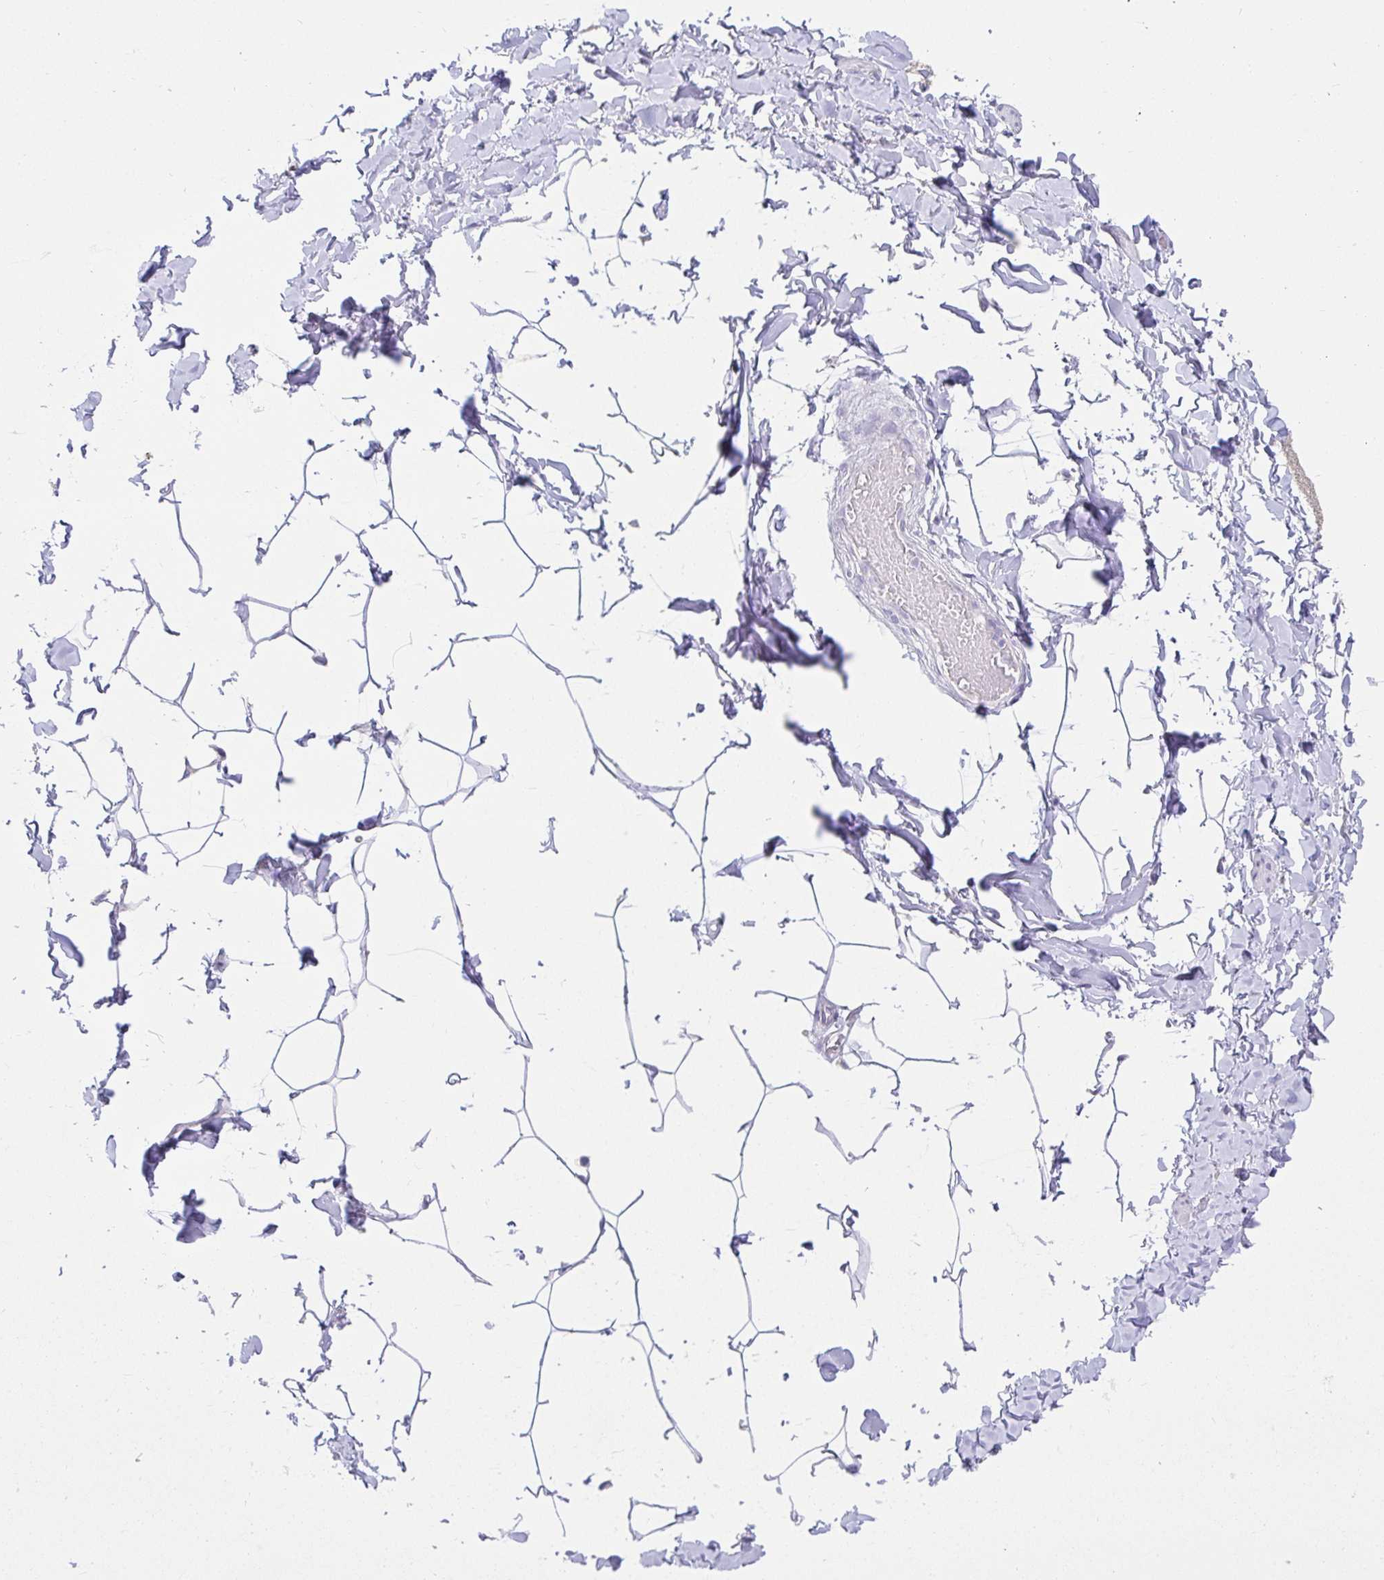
{"staining": {"intensity": "negative", "quantity": "none", "location": "none"}, "tissue": "adipose tissue", "cell_type": "Adipocytes", "image_type": "normal", "snomed": [{"axis": "morphology", "description": "Normal tissue, NOS"}, {"axis": "topography", "description": "Soft tissue"}, {"axis": "topography", "description": "Adipose tissue"}, {"axis": "topography", "description": "Vascular tissue"}, {"axis": "topography", "description": "Peripheral nerve tissue"}], "caption": "Immunohistochemical staining of unremarkable human adipose tissue displays no significant positivity in adipocytes. The staining is performed using DAB (3,3'-diaminobenzidine) brown chromogen with nuclei counter-stained in using hematoxylin.", "gene": "VGLL1", "patient": {"sex": "male", "age": 29}}